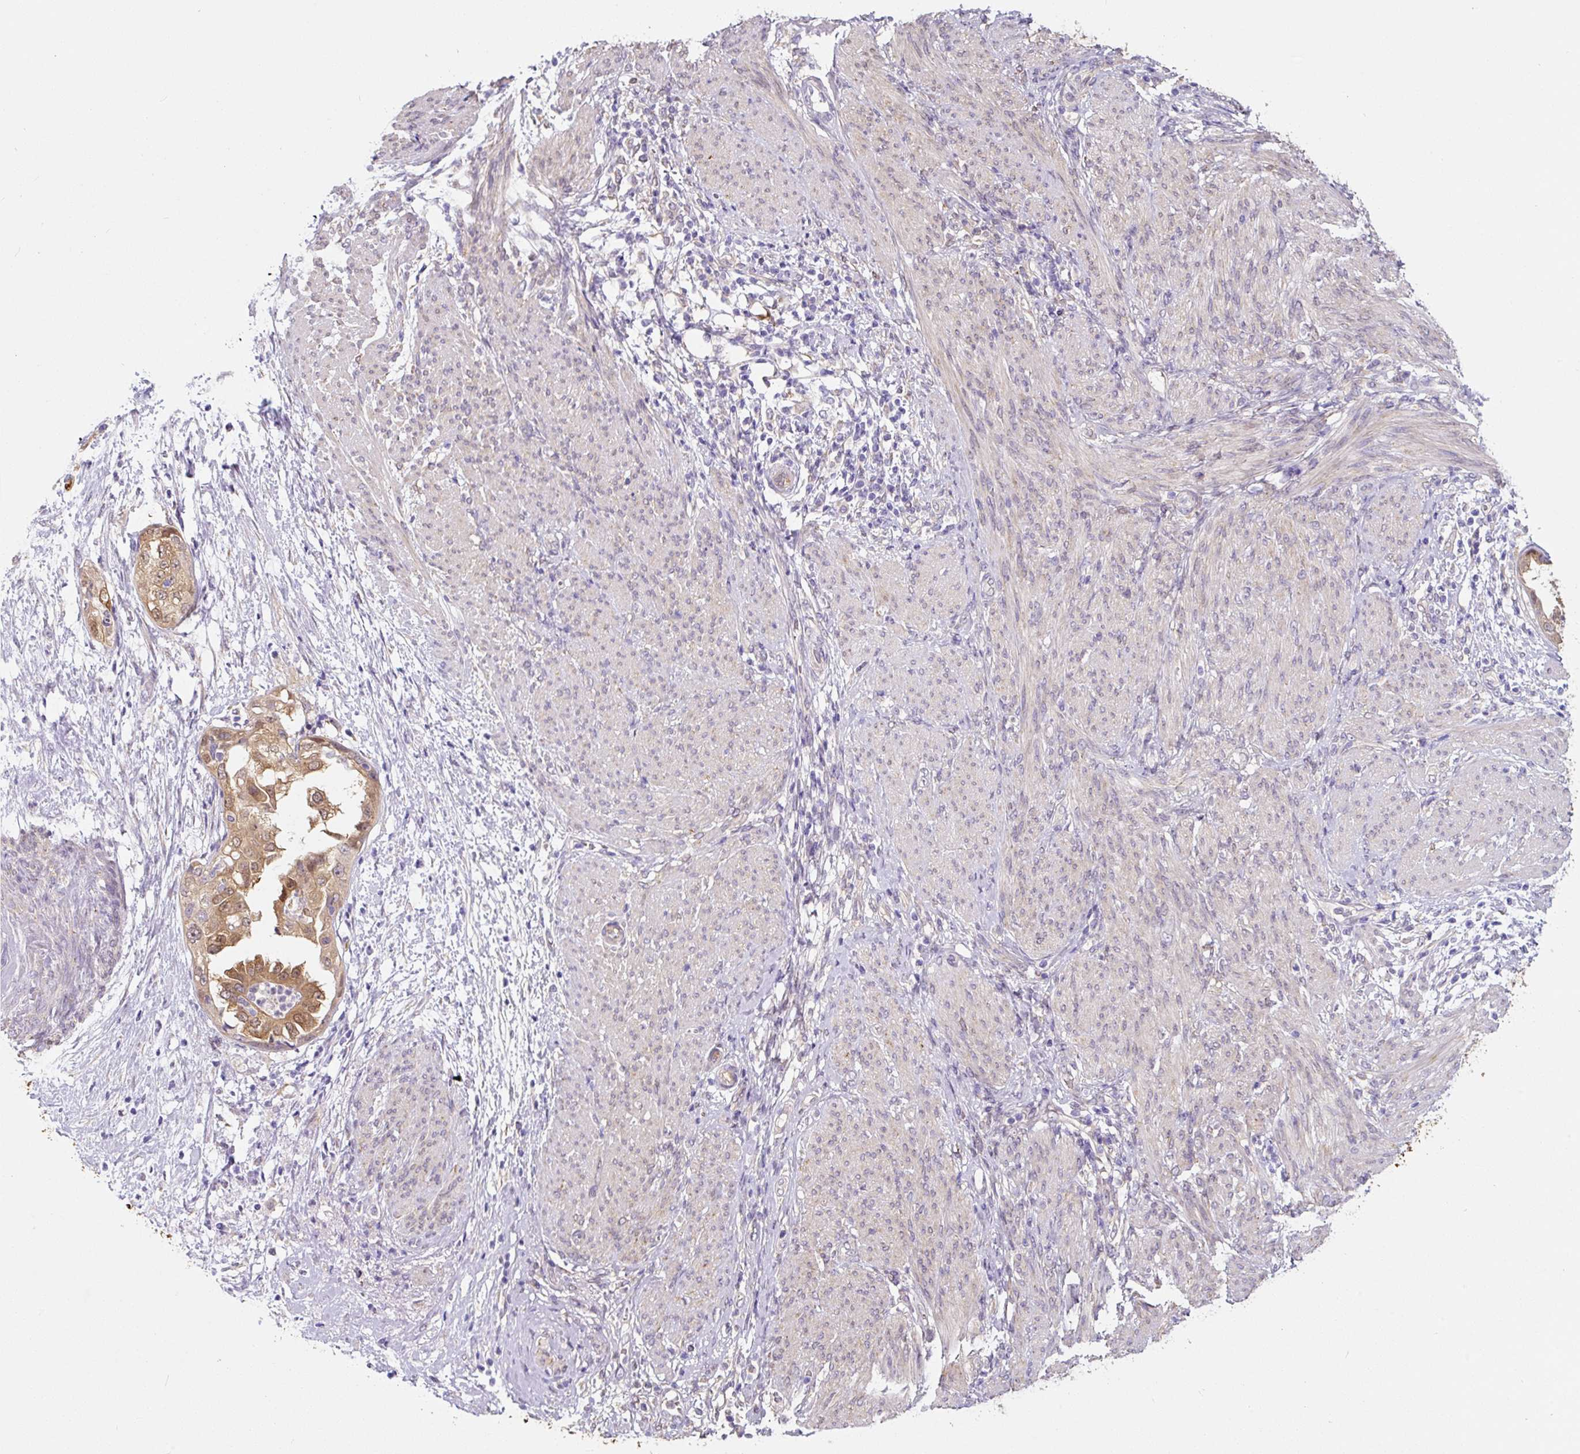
{"staining": {"intensity": "moderate", "quantity": ">75%", "location": "cytoplasmic/membranous,nuclear"}, "tissue": "endometrial cancer", "cell_type": "Tumor cells", "image_type": "cancer", "snomed": [{"axis": "morphology", "description": "Adenocarcinoma, NOS"}, {"axis": "topography", "description": "Endometrium"}], "caption": "Protein staining demonstrates moderate cytoplasmic/membranous and nuclear expression in approximately >75% of tumor cells in endometrial cancer.", "gene": "ASRGL1", "patient": {"sex": "female", "age": 85}}